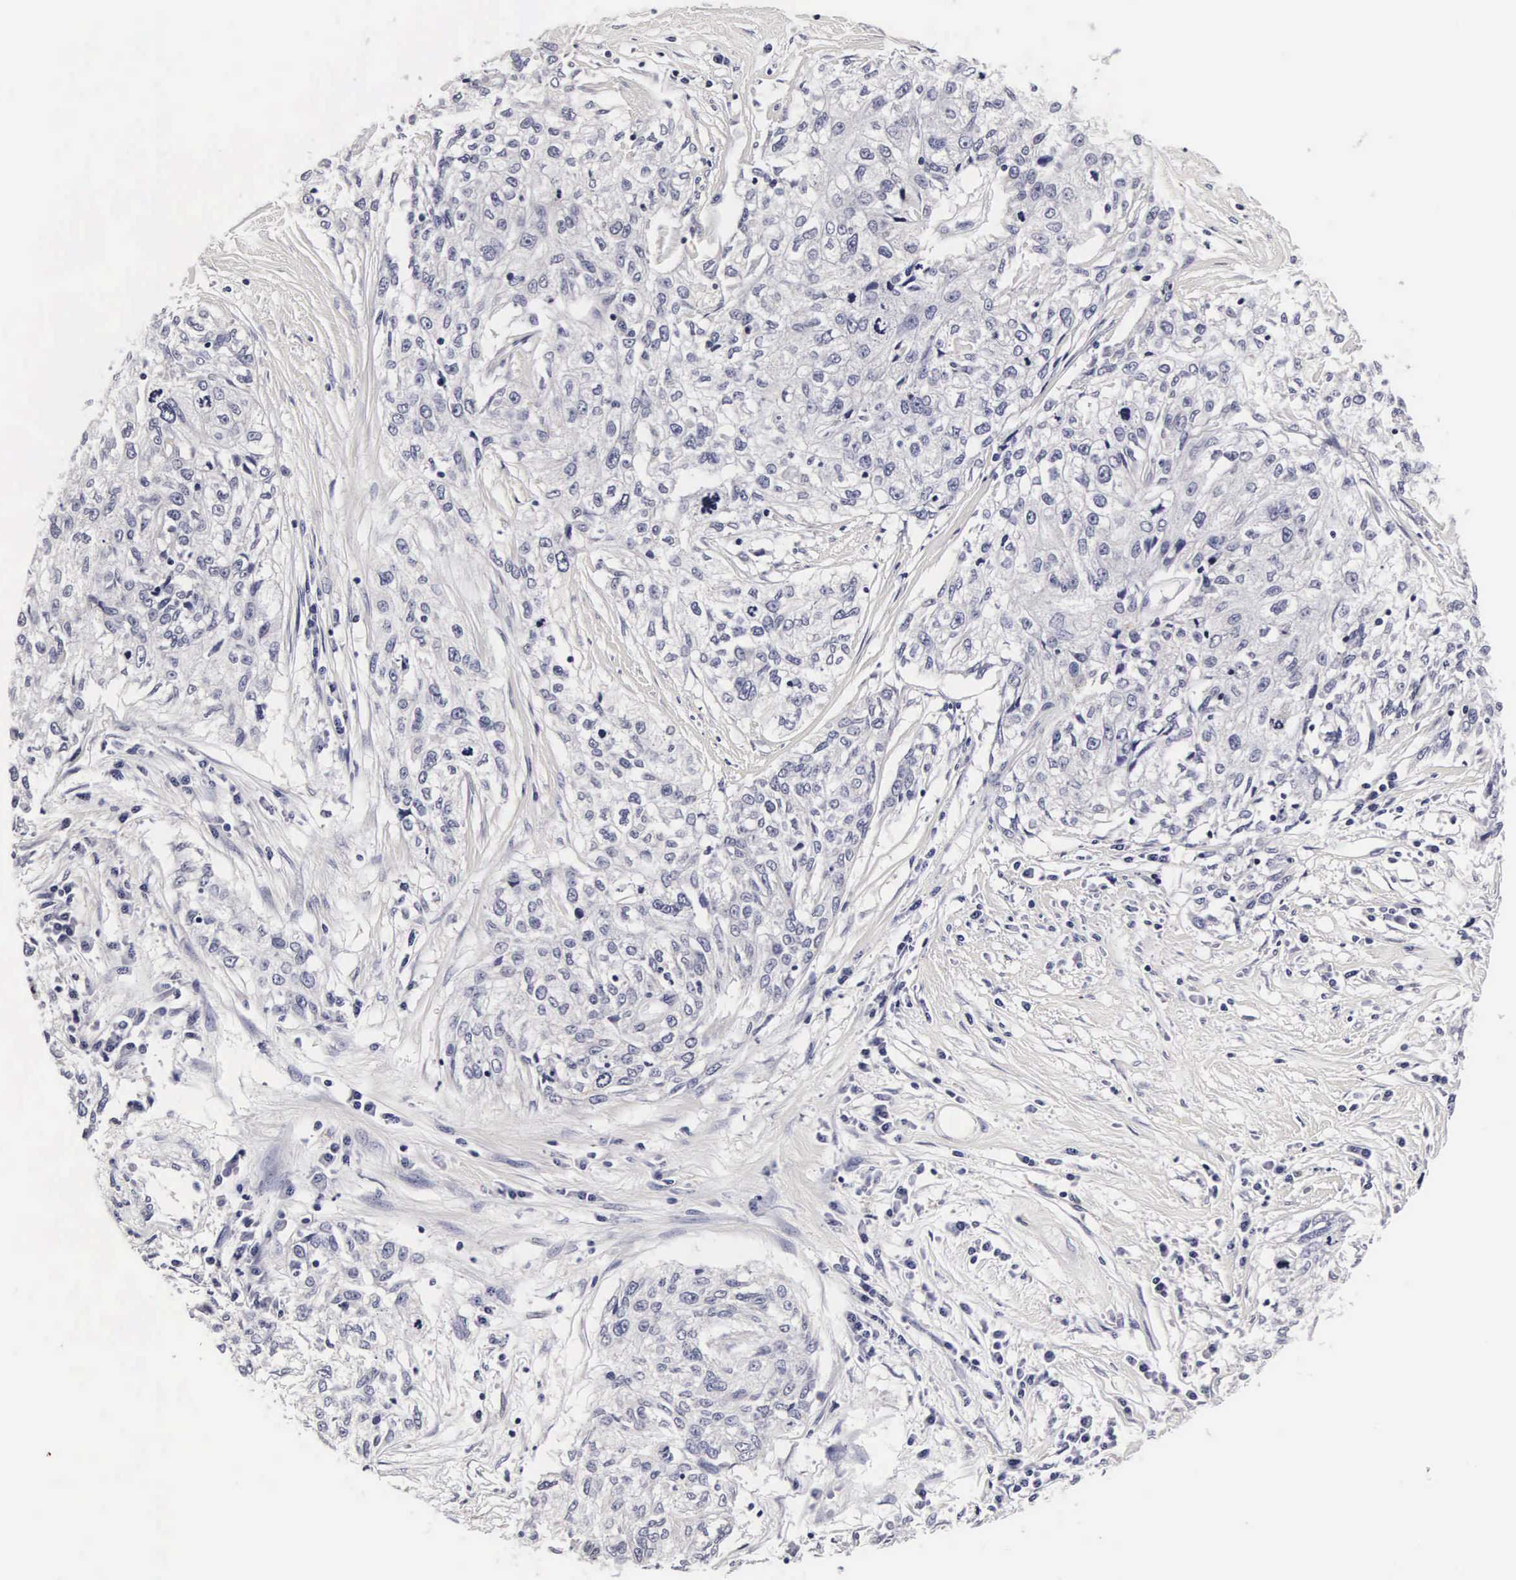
{"staining": {"intensity": "negative", "quantity": "none", "location": "none"}, "tissue": "cervical cancer", "cell_type": "Tumor cells", "image_type": "cancer", "snomed": [{"axis": "morphology", "description": "Squamous cell carcinoma, NOS"}, {"axis": "topography", "description": "Cervix"}], "caption": "DAB (3,3'-diaminobenzidine) immunohistochemical staining of cervical cancer (squamous cell carcinoma) exhibits no significant staining in tumor cells. (DAB (3,3'-diaminobenzidine) immunohistochemistry visualized using brightfield microscopy, high magnification).", "gene": "RNASE6", "patient": {"sex": "female", "age": 57}}